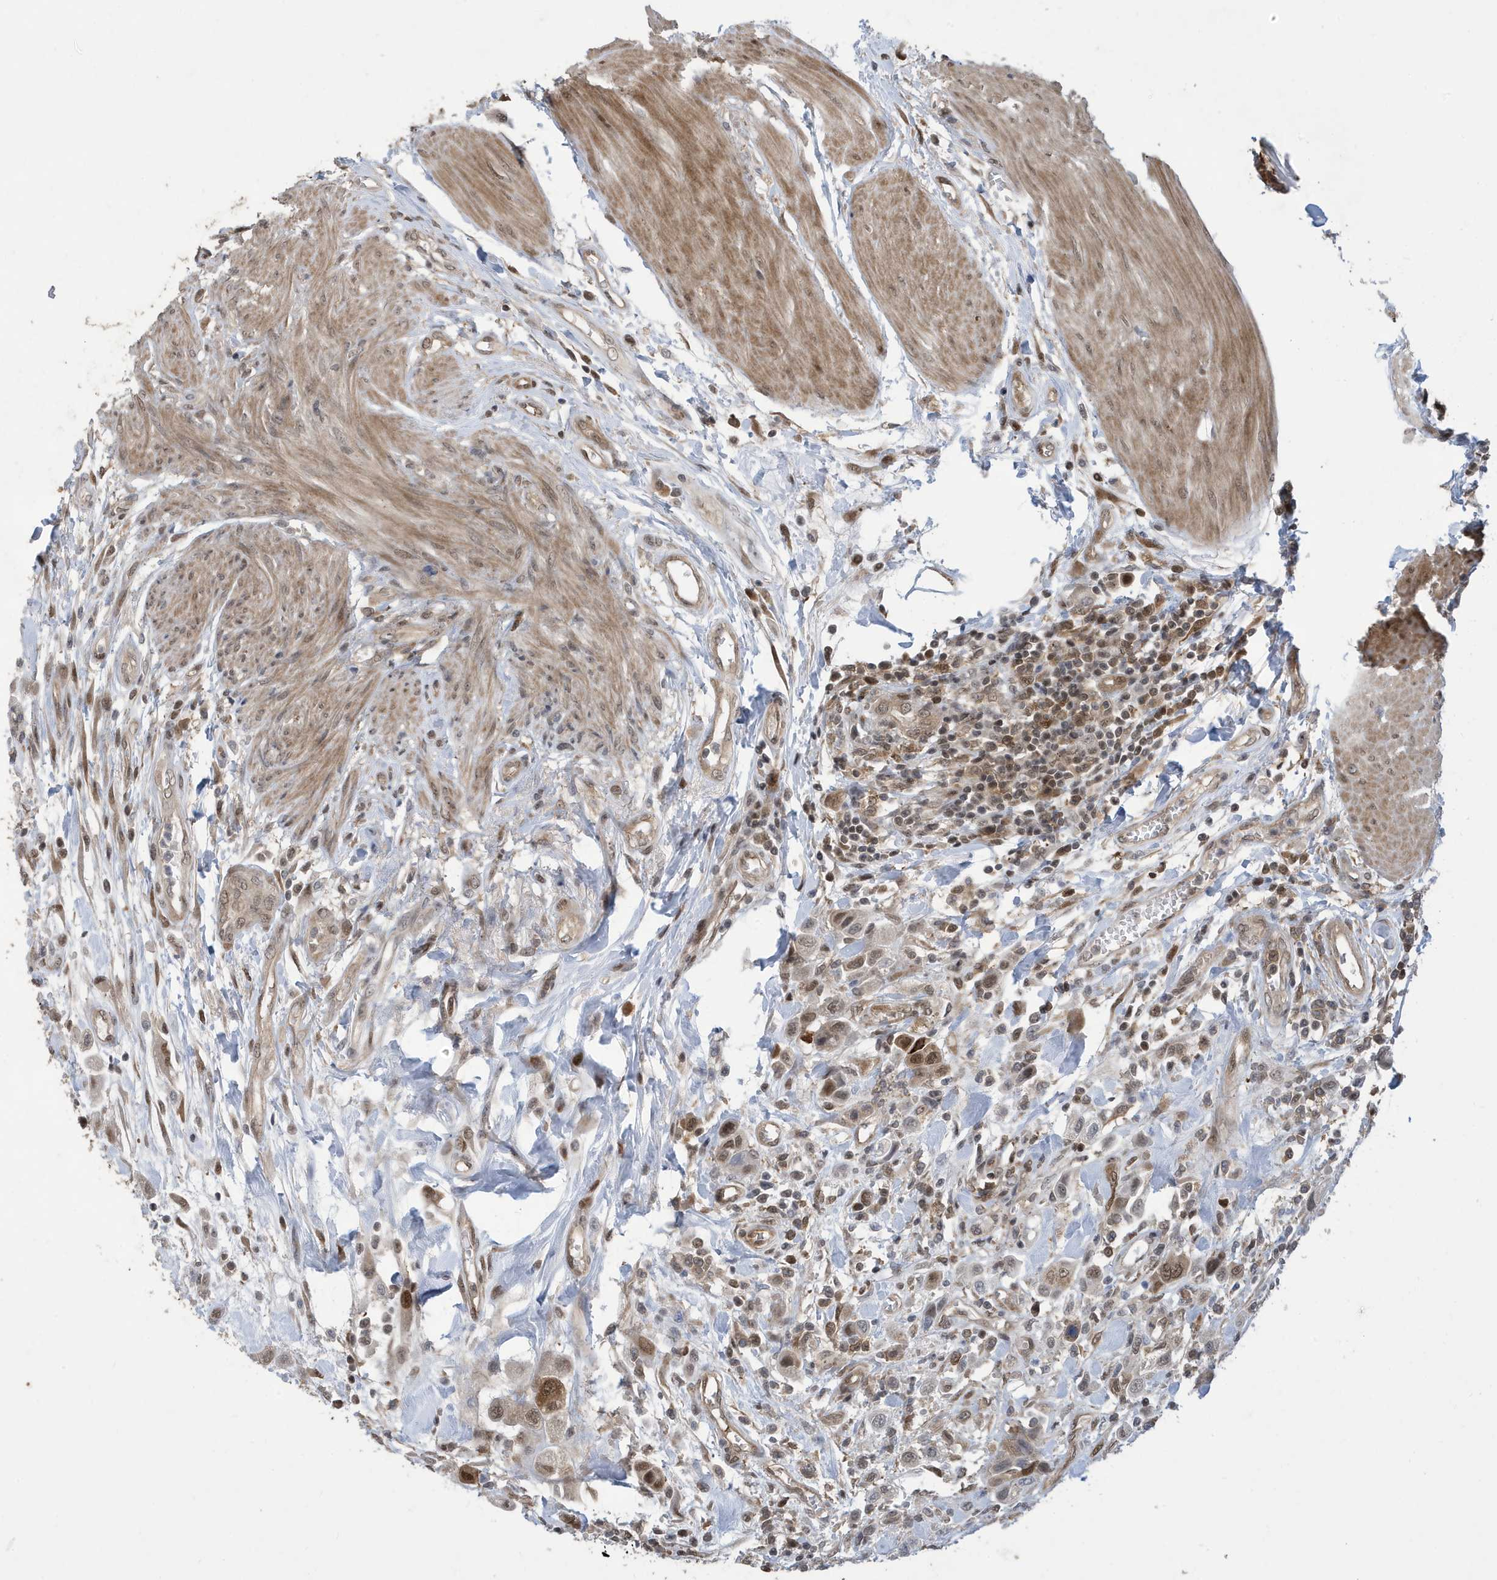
{"staining": {"intensity": "moderate", "quantity": "25%-75%", "location": "nuclear"}, "tissue": "urothelial cancer", "cell_type": "Tumor cells", "image_type": "cancer", "snomed": [{"axis": "morphology", "description": "Urothelial carcinoma, High grade"}, {"axis": "topography", "description": "Urinary bladder"}], "caption": "Protein expression analysis of urothelial cancer demonstrates moderate nuclear expression in approximately 25%-75% of tumor cells.", "gene": "UBQLN1", "patient": {"sex": "male", "age": 50}}